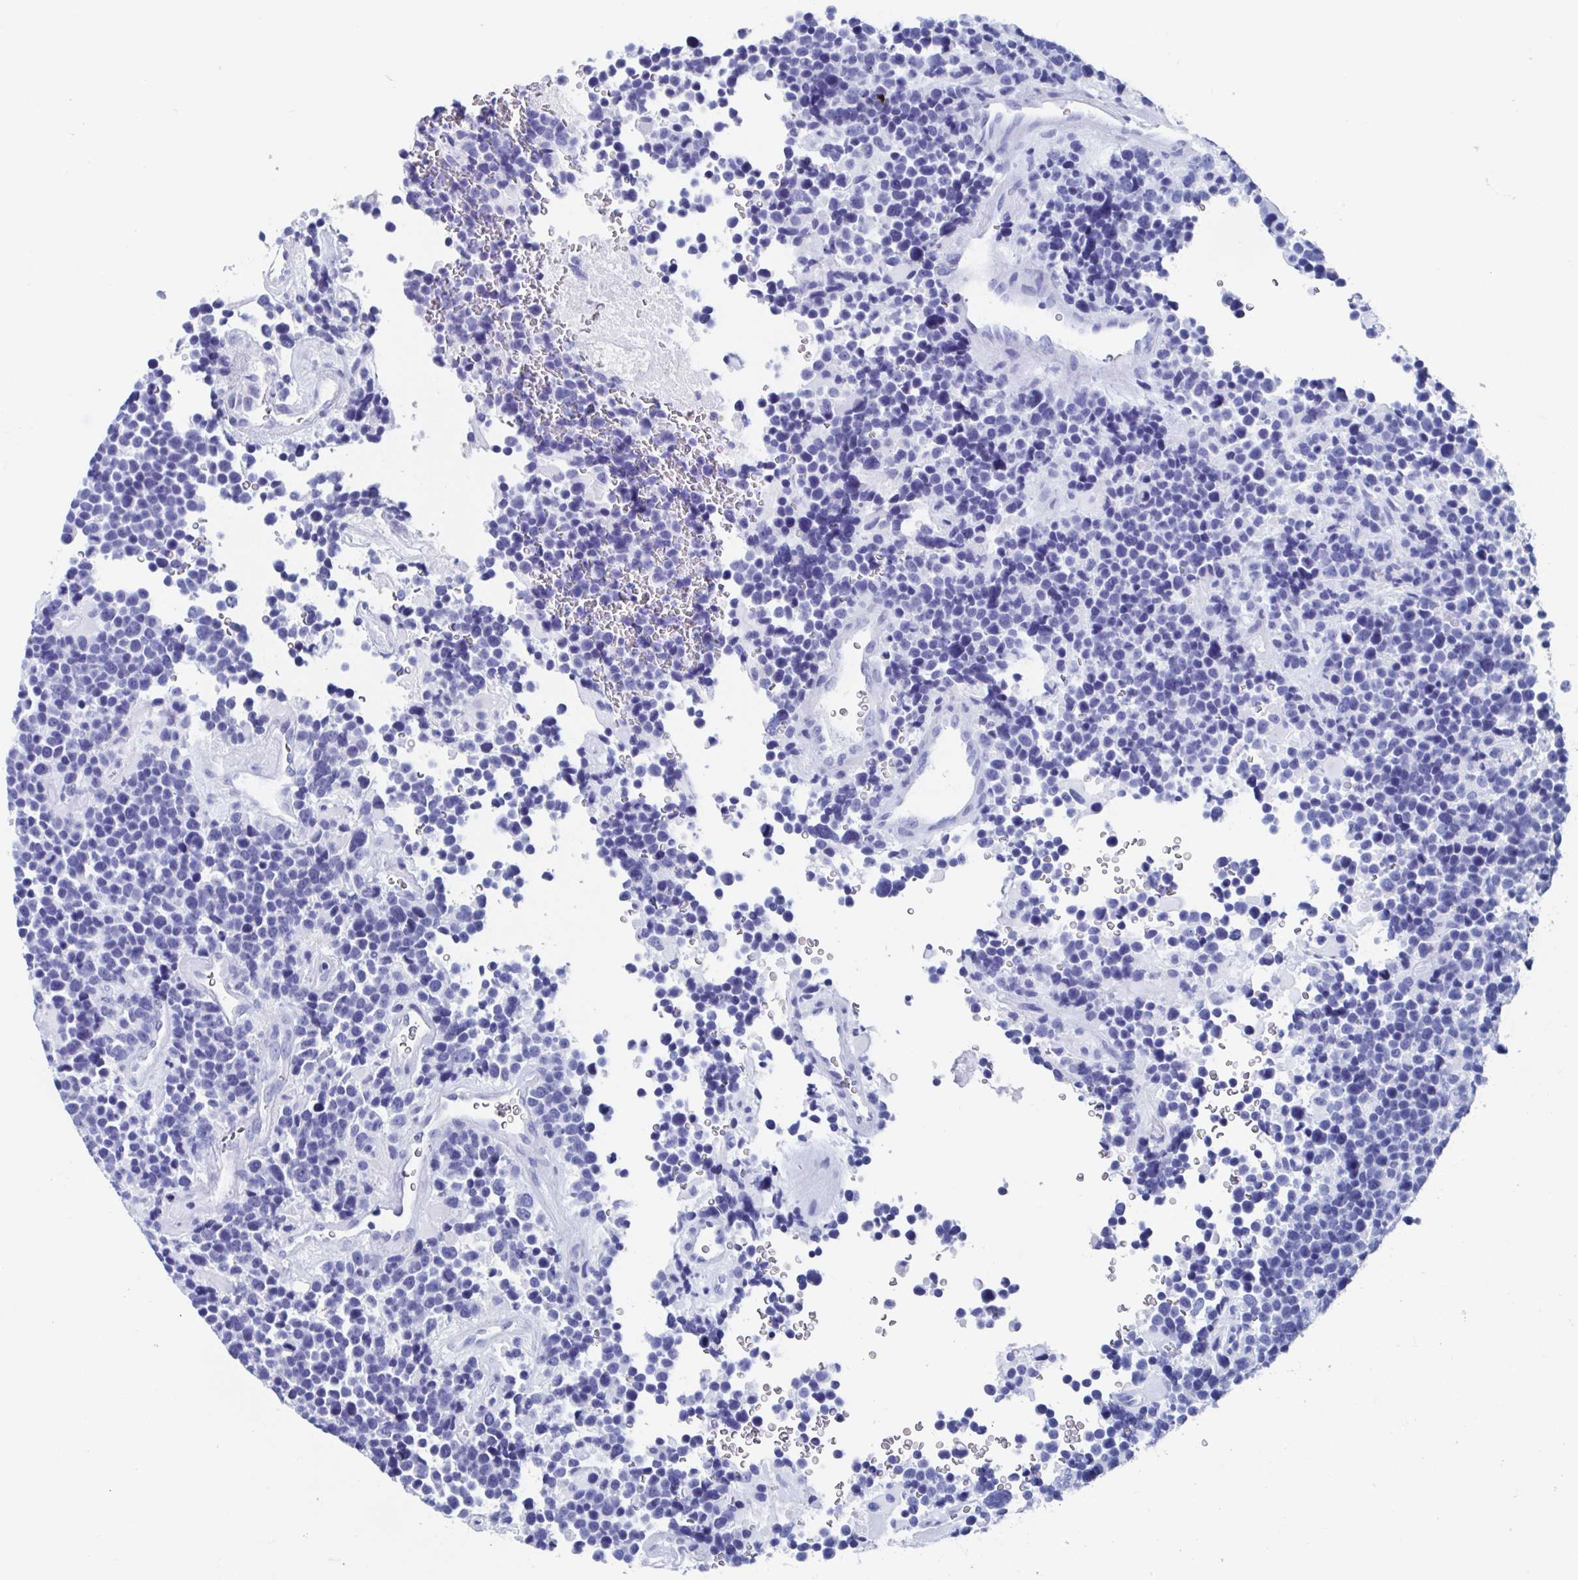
{"staining": {"intensity": "negative", "quantity": "none", "location": "none"}, "tissue": "glioma", "cell_type": "Tumor cells", "image_type": "cancer", "snomed": [{"axis": "morphology", "description": "Glioma, malignant, High grade"}, {"axis": "topography", "description": "Brain"}], "caption": "A histopathology image of malignant glioma (high-grade) stained for a protein reveals no brown staining in tumor cells.", "gene": "HDGFL1", "patient": {"sex": "male", "age": 33}}